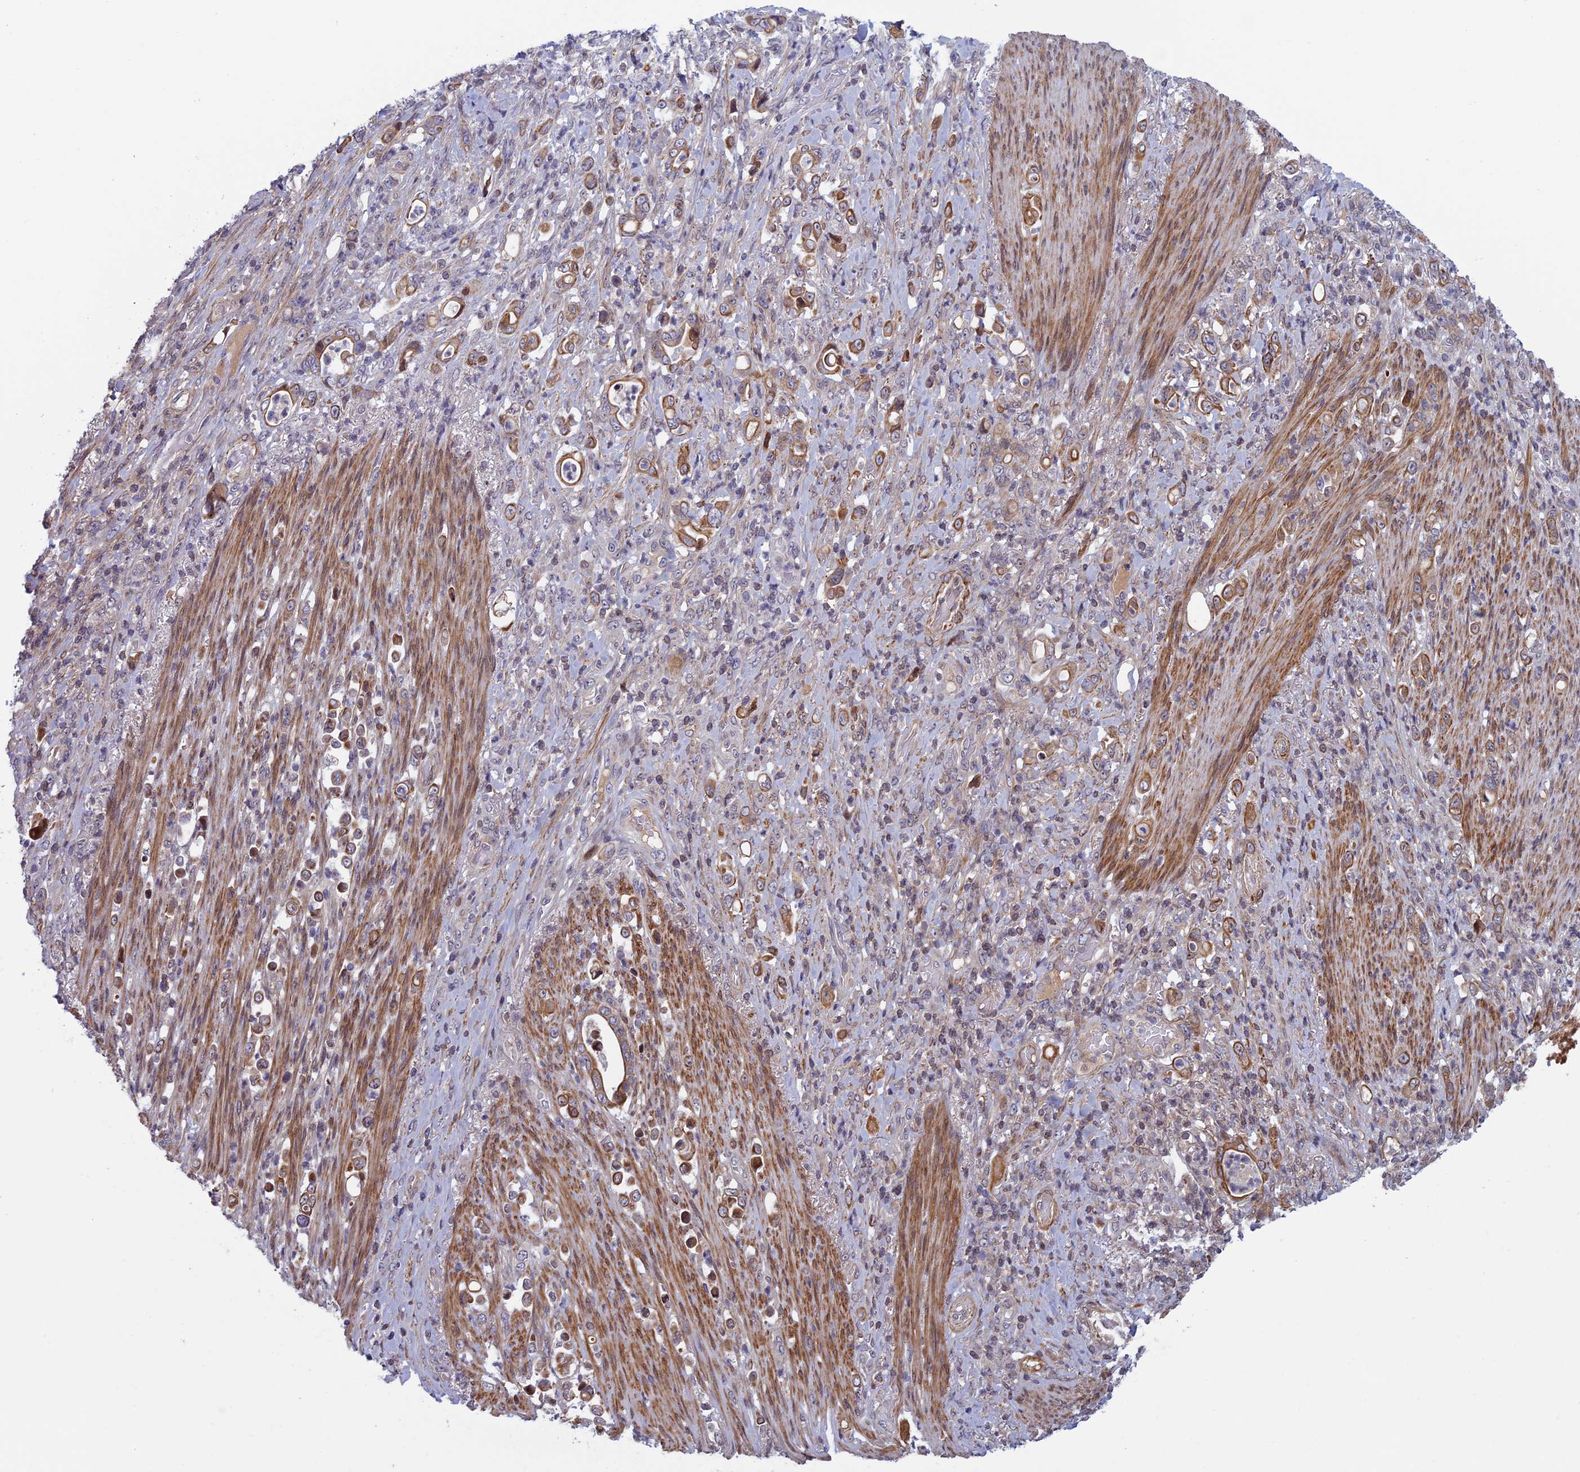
{"staining": {"intensity": "moderate", "quantity": ">75%", "location": "cytoplasmic/membranous"}, "tissue": "stomach cancer", "cell_type": "Tumor cells", "image_type": "cancer", "snomed": [{"axis": "morphology", "description": "Normal tissue, NOS"}, {"axis": "morphology", "description": "Adenocarcinoma, NOS"}, {"axis": "topography", "description": "Stomach"}], "caption": "Adenocarcinoma (stomach) tissue displays moderate cytoplasmic/membranous positivity in approximately >75% of tumor cells, visualized by immunohistochemistry.", "gene": "FADS1", "patient": {"sex": "female", "age": 79}}